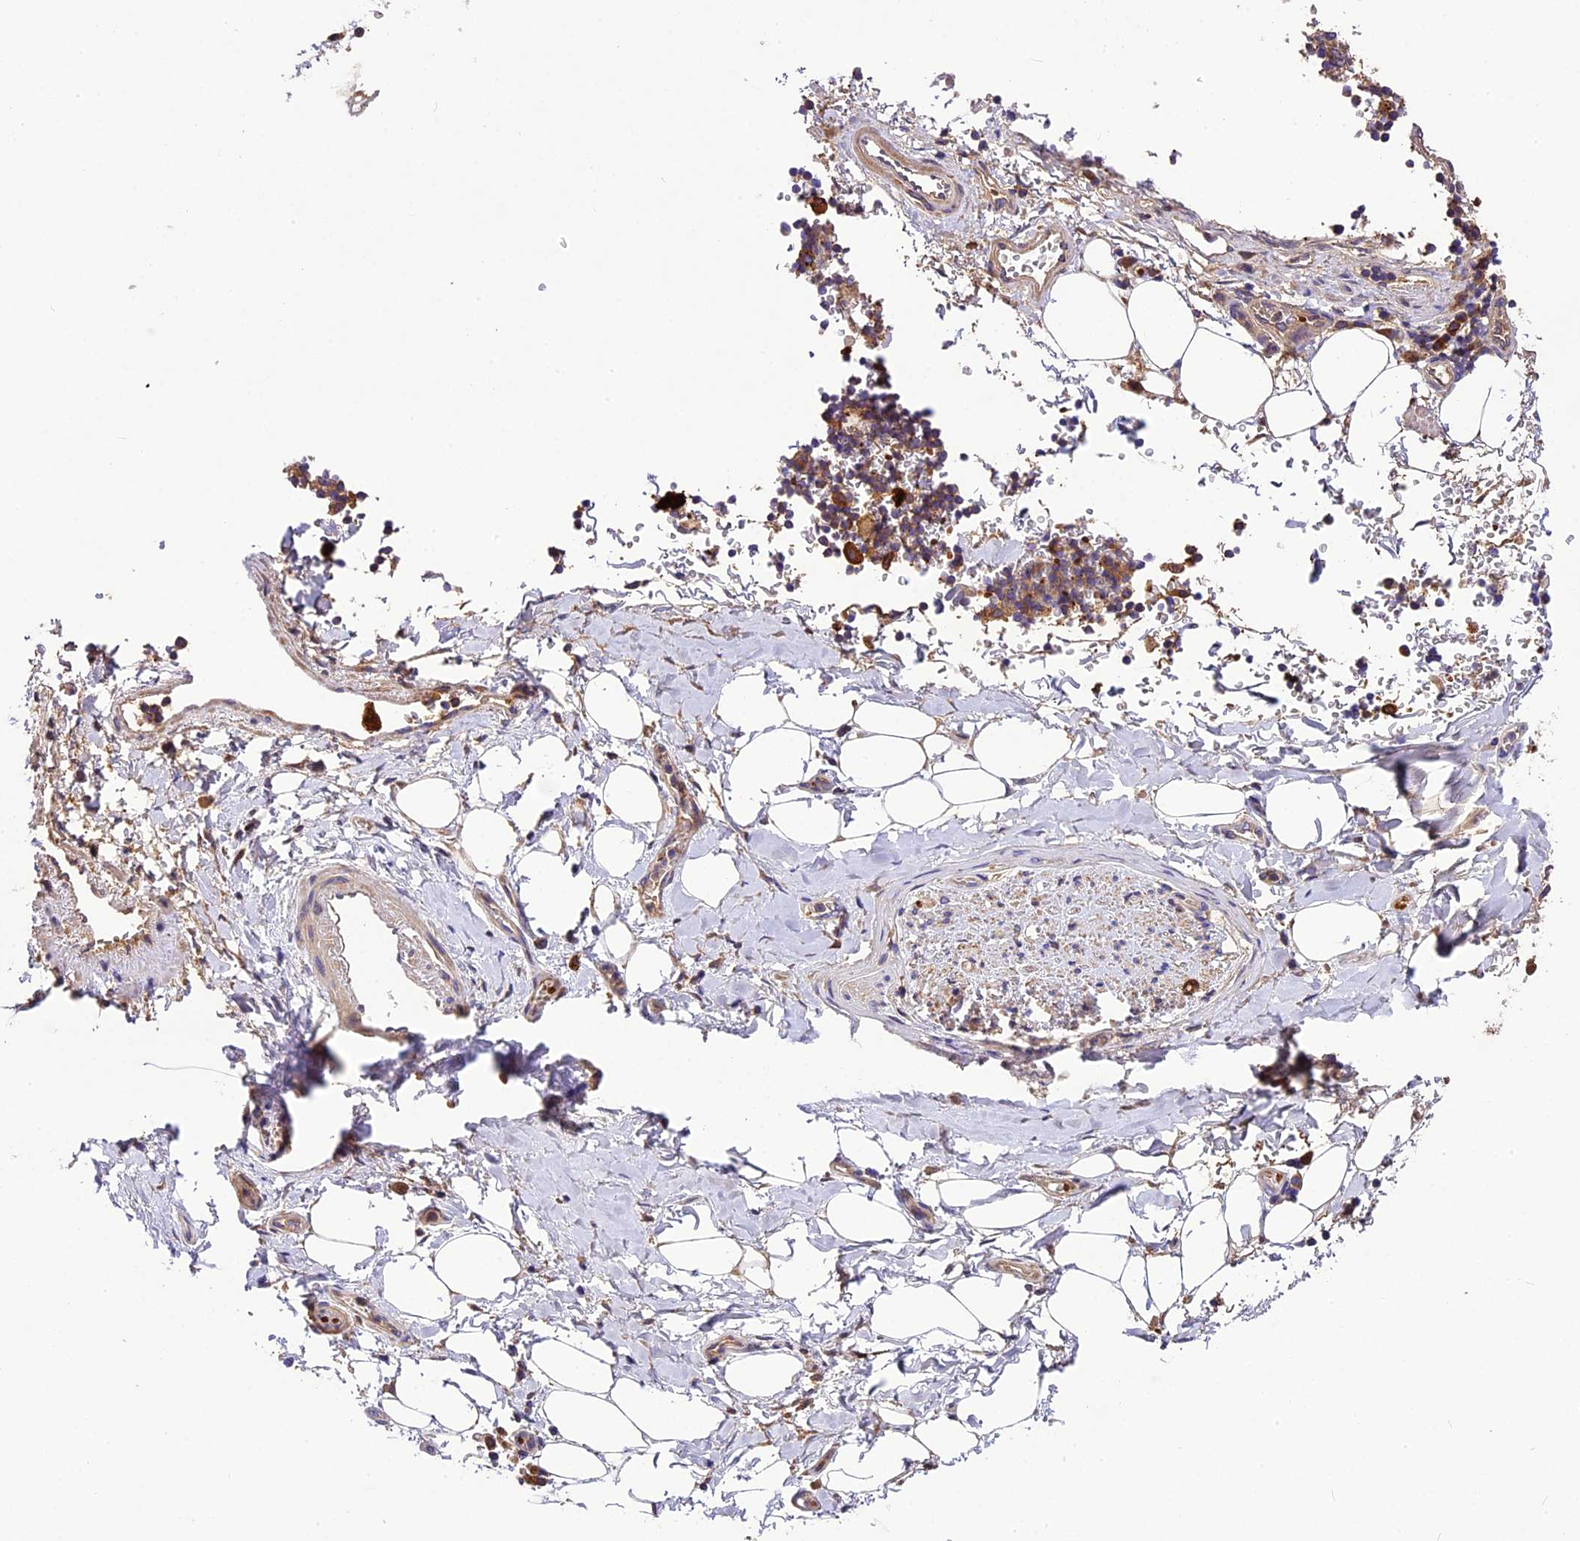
{"staining": {"intensity": "negative", "quantity": "none", "location": "none"}, "tissue": "adipose tissue", "cell_type": "Adipocytes", "image_type": "normal", "snomed": [{"axis": "morphology", "description": "Normal tissue, NOS"}, {"axis": "topography", "description": "Lymph node"}, {"axis": "topography", "description": "Cartilage tissue"}, {"axis": "topography", "description": "Bronchus"}], "caption": "This is an IHC histopathology image of unremarkable human adipose tissue. There is no positivity in adipocytes.", "gene": "CILP2", "patient": {"sex": "male", "age": 63}}